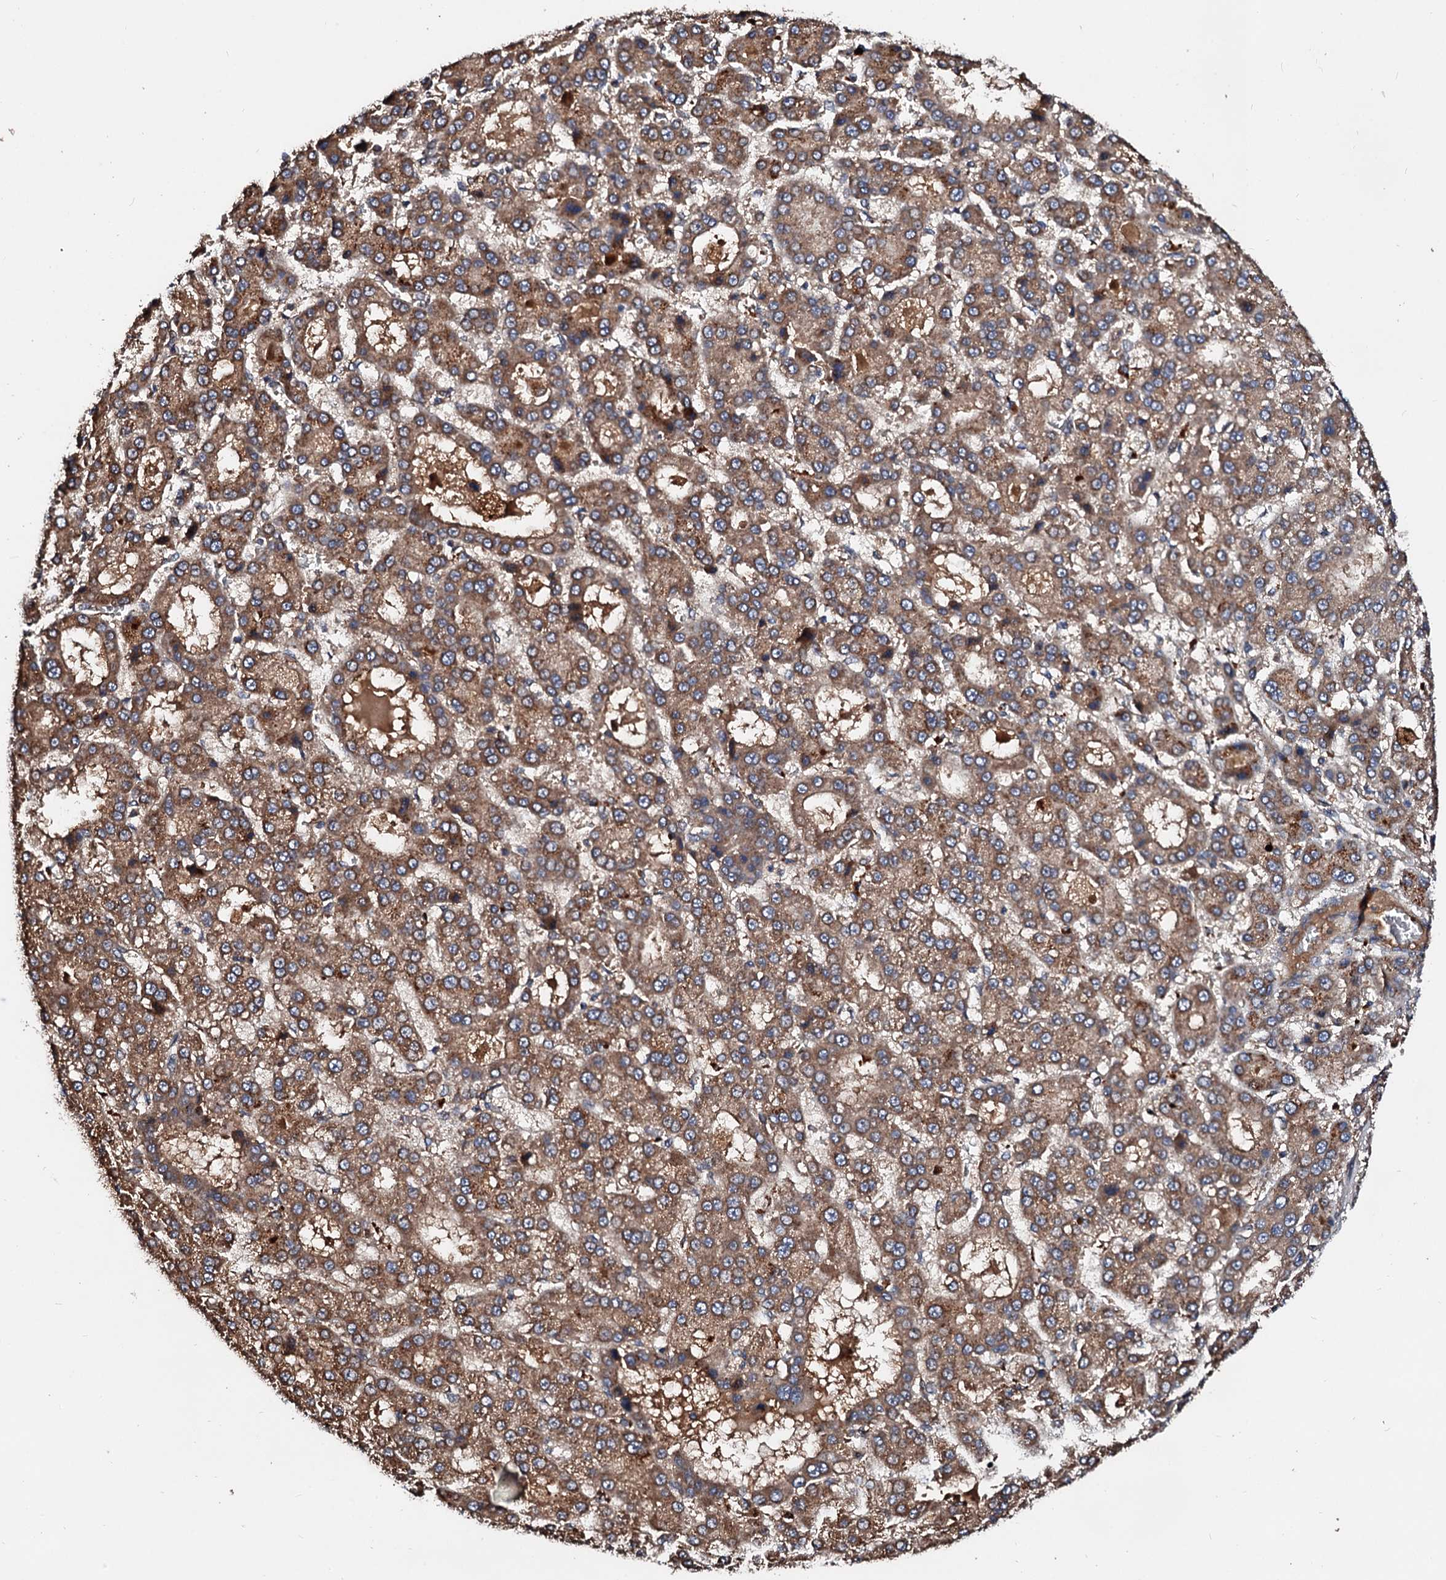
{"staining": {"intensity": "moderate", "quantity": ">75%", "location": "cytoplasmic/membranous"}, "tissue": "liver cancer", "cell_type": "Tumor cells", "image_type": "cancer", "snomed": [{"axis": "morphology", "description": "Carcinoma, Hepatocellular, NOS"}, {"axis": "topography", "description": "Liver"}], "caption": "This micrograph reveals IHC staining of human hepatocellular carcinoma (liver), with medium moderate cytoplasmic/membranous staining in about >75% of tumor cells.", "gene": "EXTL1", "patient": {"sex": "male", "age": 70}}